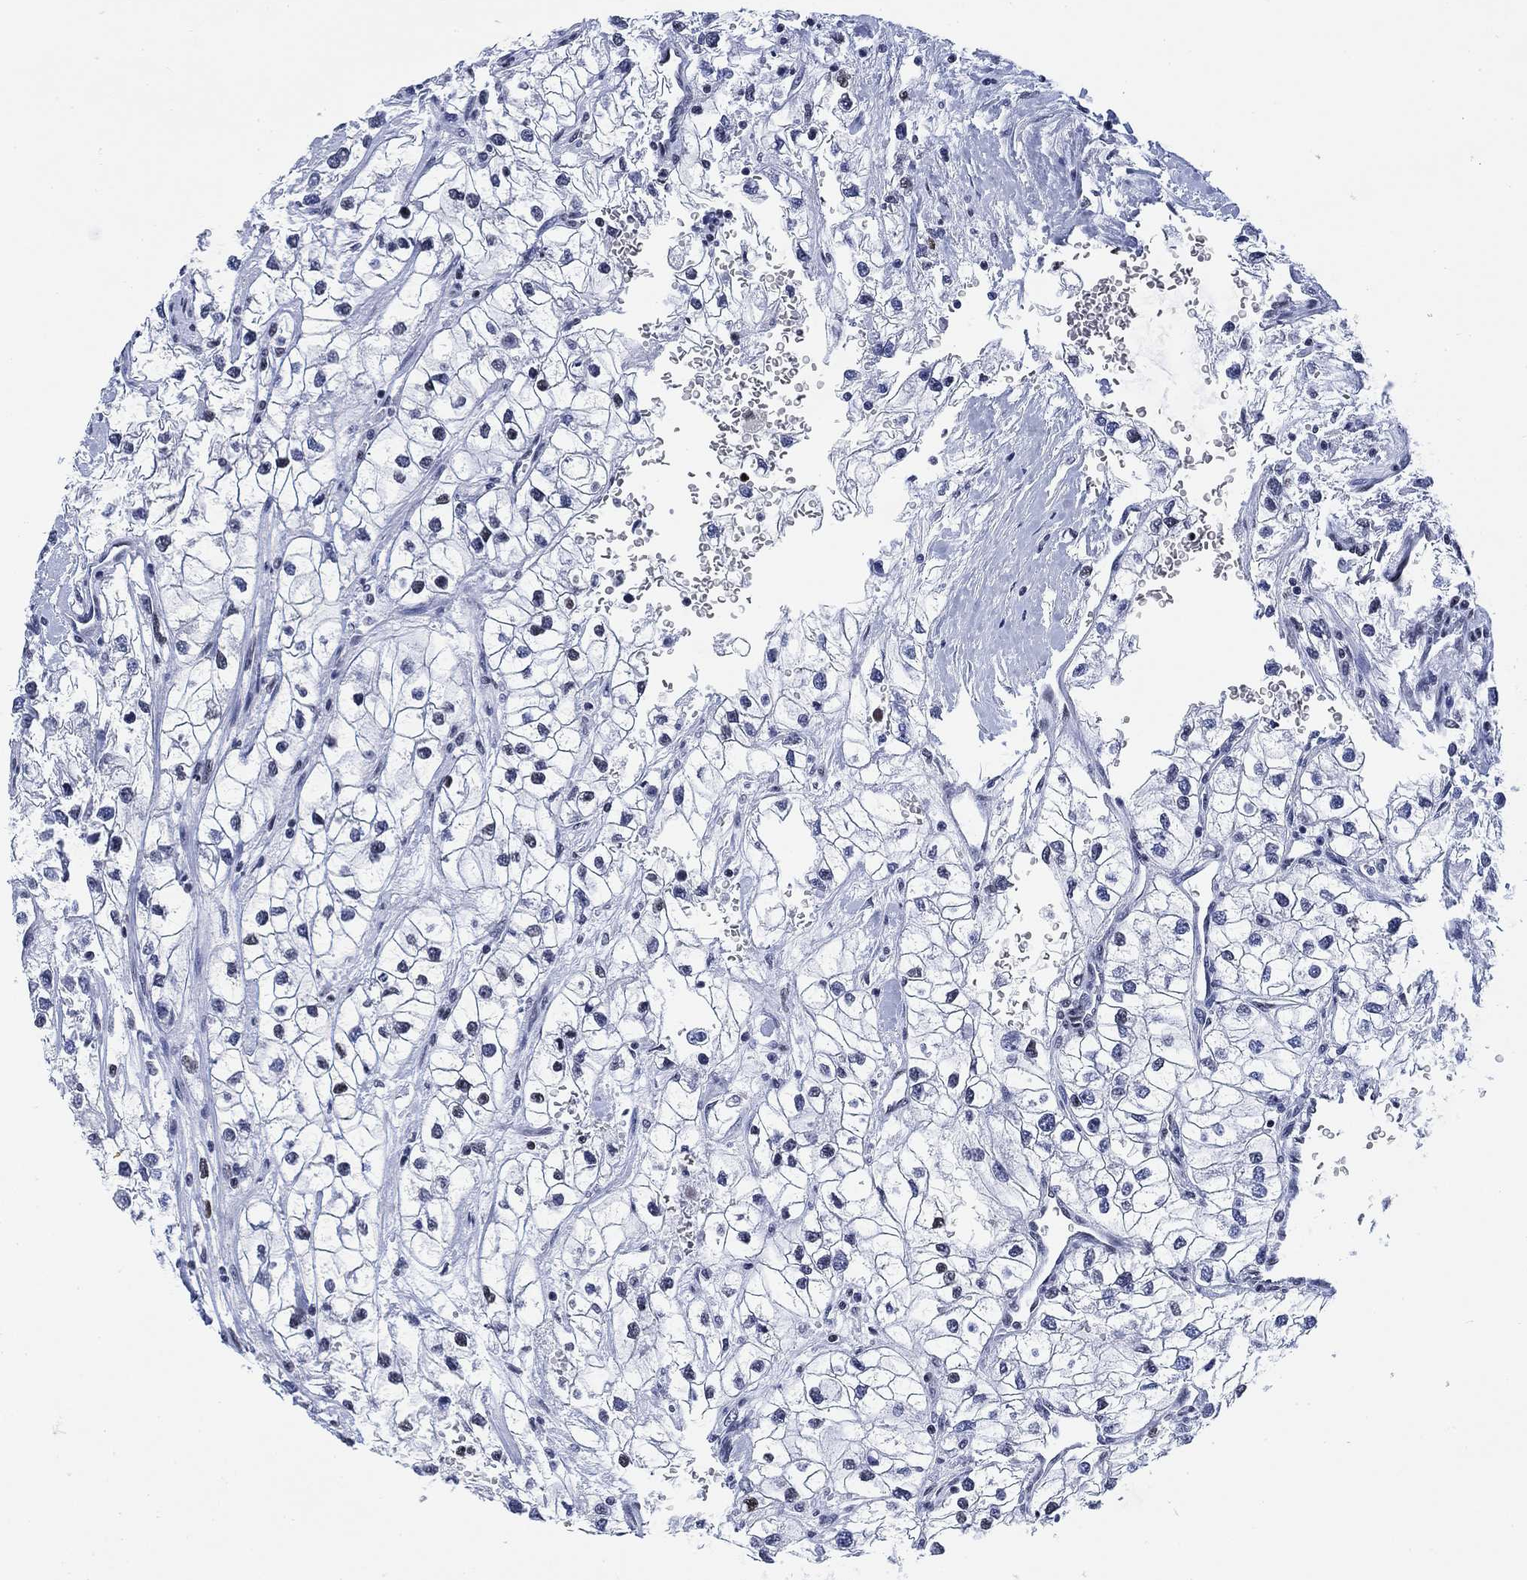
{"staining": {"intensity": "negative", "quantity": "none", "location": "none"}, "tissue": "renal cancer", "cell_type": "Tumor cells", "image_type": "cancer", "snomed": [{"axis": "morphology", "description": "Adenocarcinoma, NOS"}, {"axis": "topography", "description": "Kidney"}], "caption": "The photomicrograph reveals no significant staining in tumor cells of renal adenocarcinoma.", "gene": "H1-10", "patient": {"sex": "male", "age": 59}}